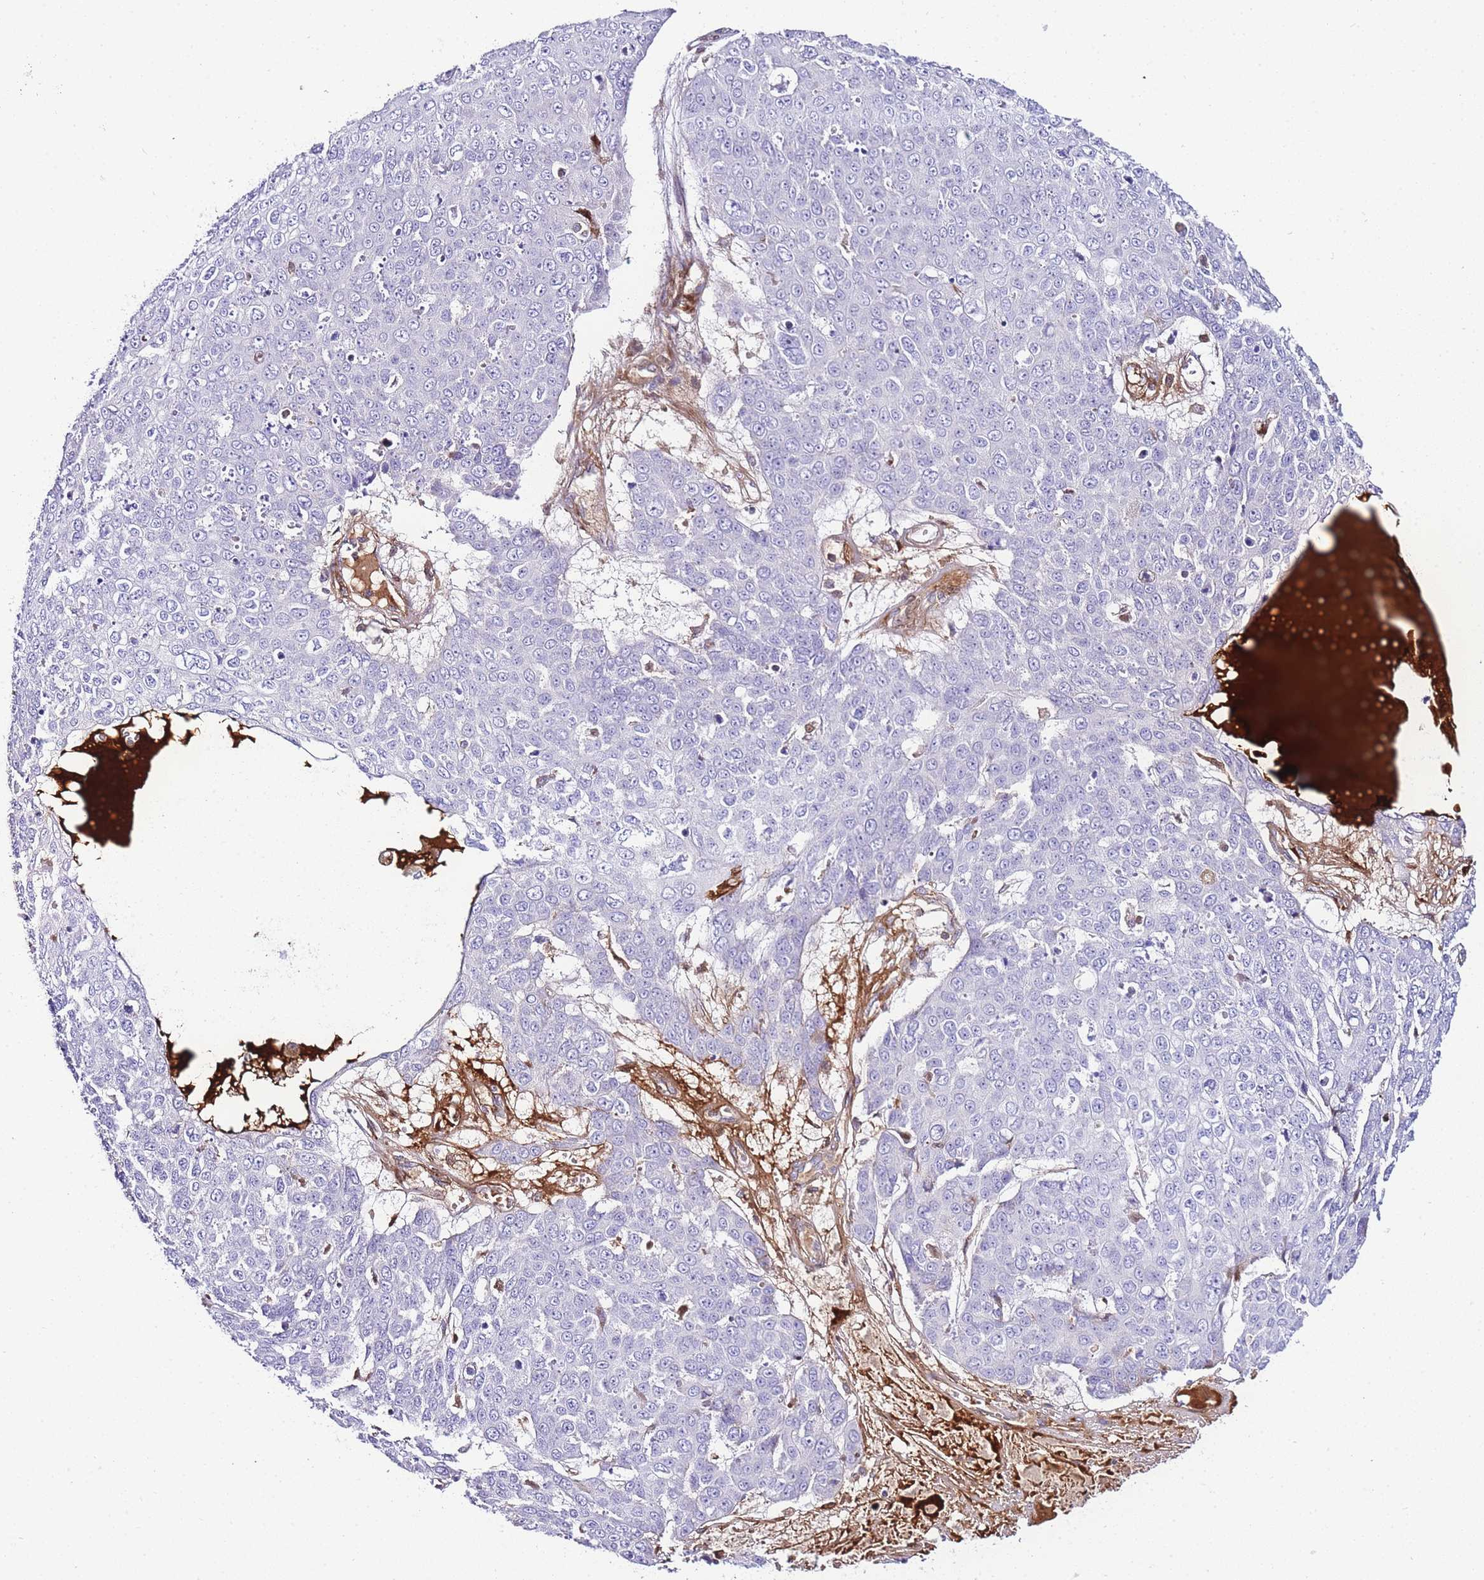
{"staining": {"intensity": "negative", "quantity": "none", "location": "none"}, "tissue": "skin cancer", "cell_type": "Tumor cells", "image_type": "cancer", "snomed": [{"axis": "morphology", "description": "Squamous cell carcinoma, NOS"}, {"axis": "topography", "description": "Skin"}], "caption": "High power microscopy photomicrograph of an IHC micrograph of squamous cell carcinoma (skin), revealing no significant staining in tumor cells.", "gene": "FBN3", "patient": {"sex": "male", "age": 71}}